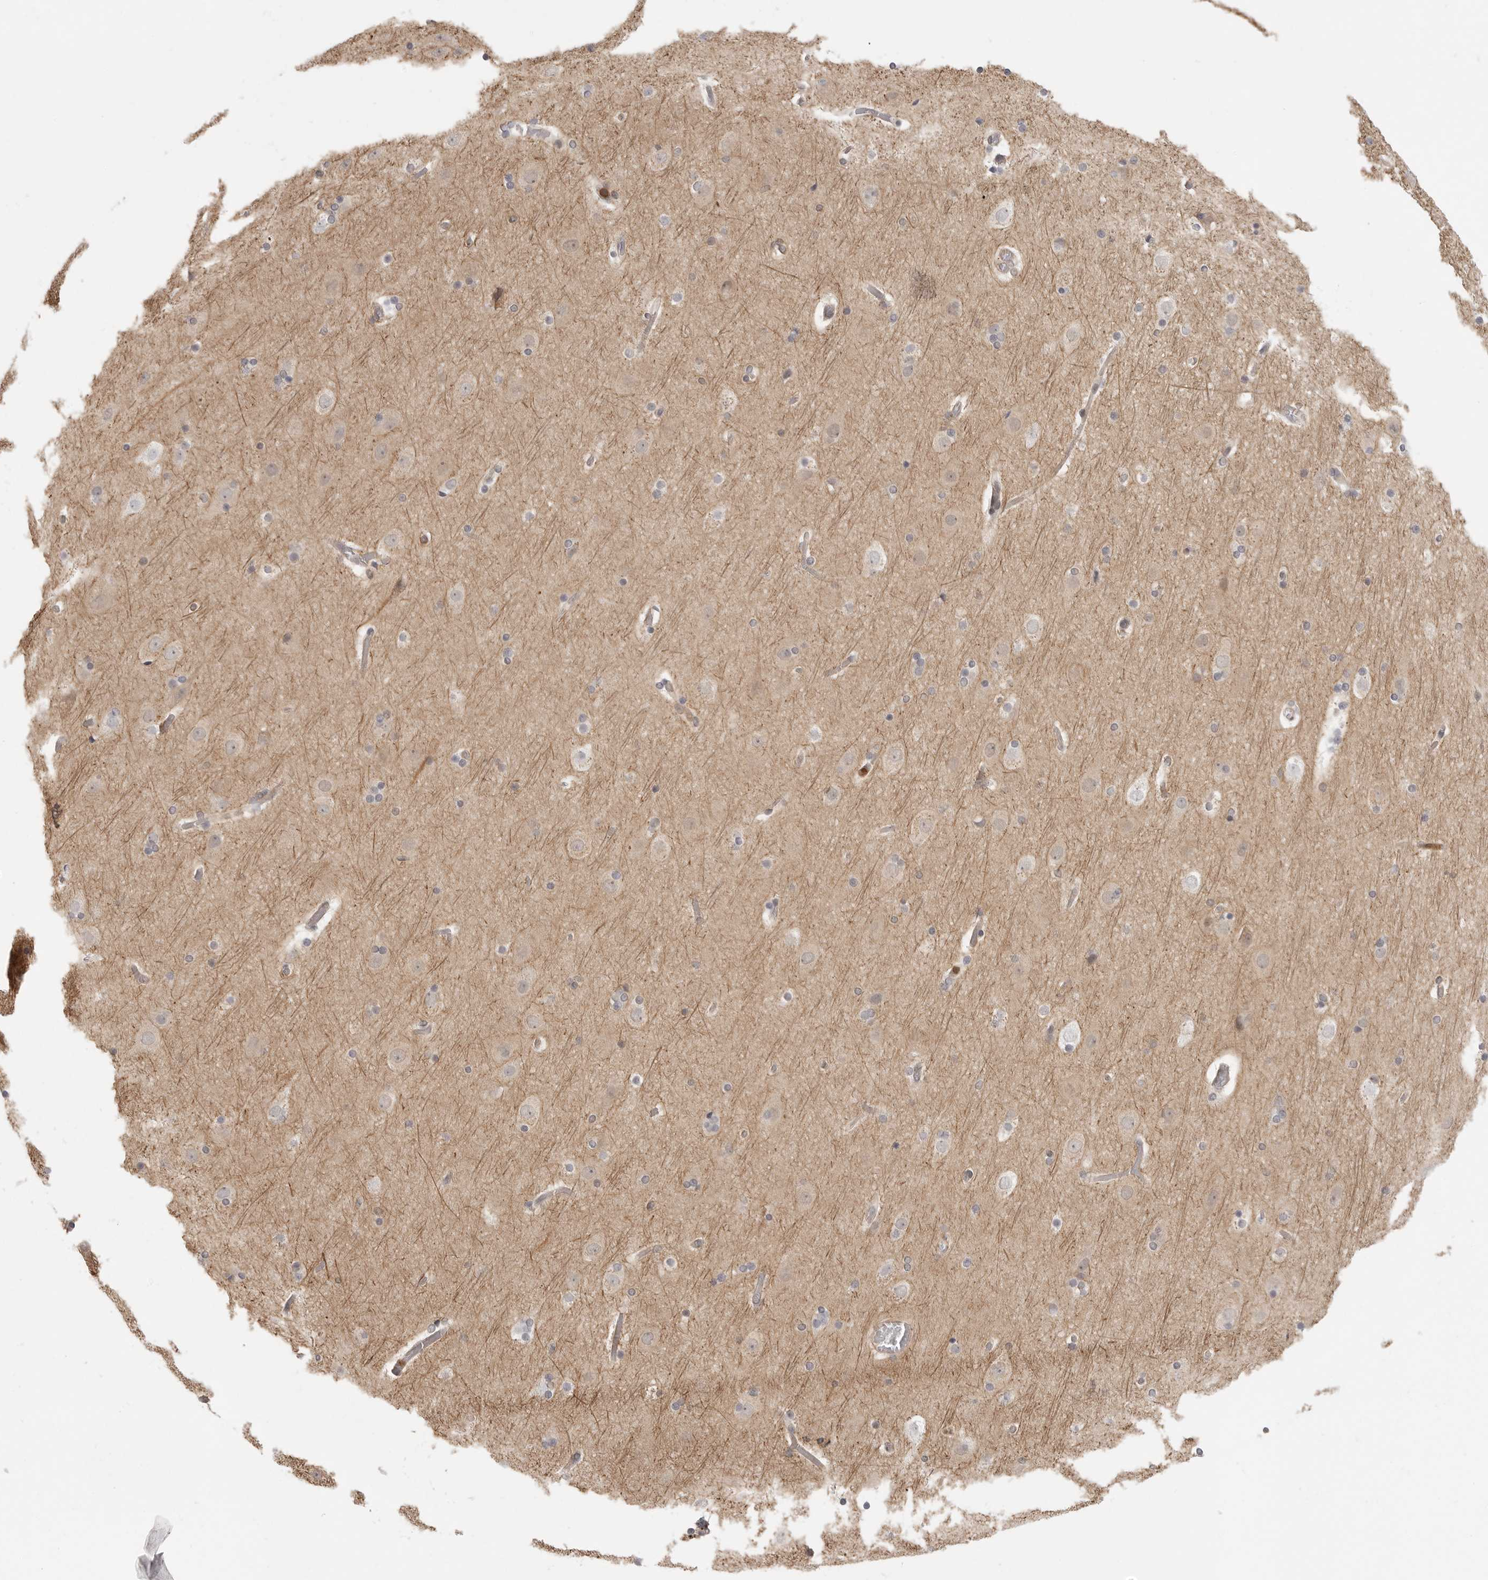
{"staining": {"intensity": "negative", "quantity": "none", "location": "none"}, "tissue": "cerebral cortex", "cell_type": "Endothelial cells", "image_type": "normal", "snomed": [{"axis": "morphology", "description": "Normal tissue, NOS"}, {"axis": "topography", "description": "Cerebral cortex"}], "caption": "Immunohistochemistry (IHC) micrograph of unremarkable cerebral cortex: cerebral cortex stained with DAB (3,3'-diaminobenzidine) displays no significant protein expression in endothelial cells.", "gene": "DBNL", "patient": {"sex": "male", "age": 57}}